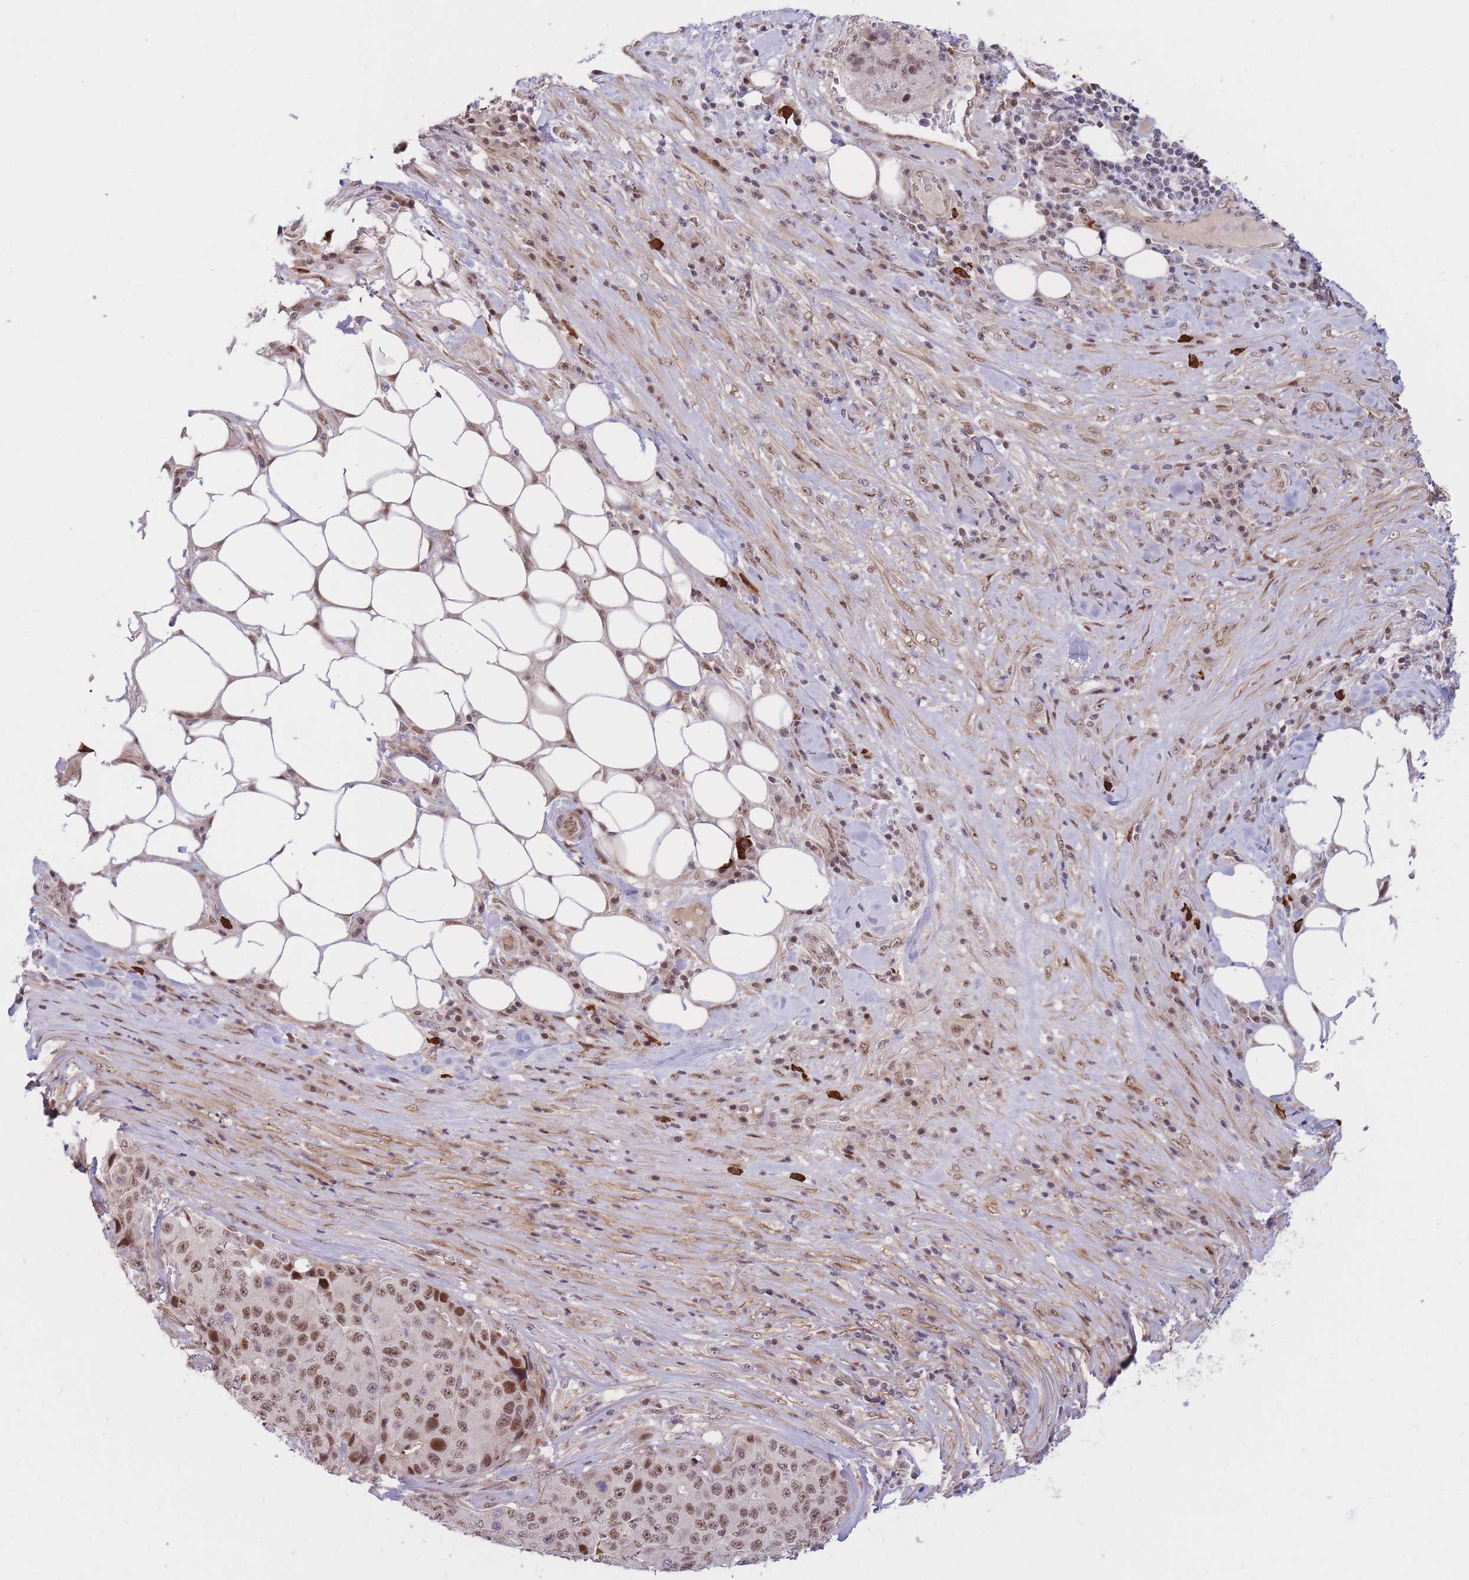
{"staining": {"intensity": "moderate", "quantity": ">75%", "location": "nuclear"}, "tissue": "stomach cancer", "cell_type": "Tumor cells", "image_type": "cancer", "snomed": [{"axis": "morphology", "description": "Adenocarcinoma, NOS"}, {"axis": "topography", "description": "Stomach"}], "caption": "Tumor cells show medium levels of moderate nuclear expression in approximately >75% of cells in human stomach cancer.", "gene": "ERICH6B", "patient": {"sex": "male", "age": 71}}